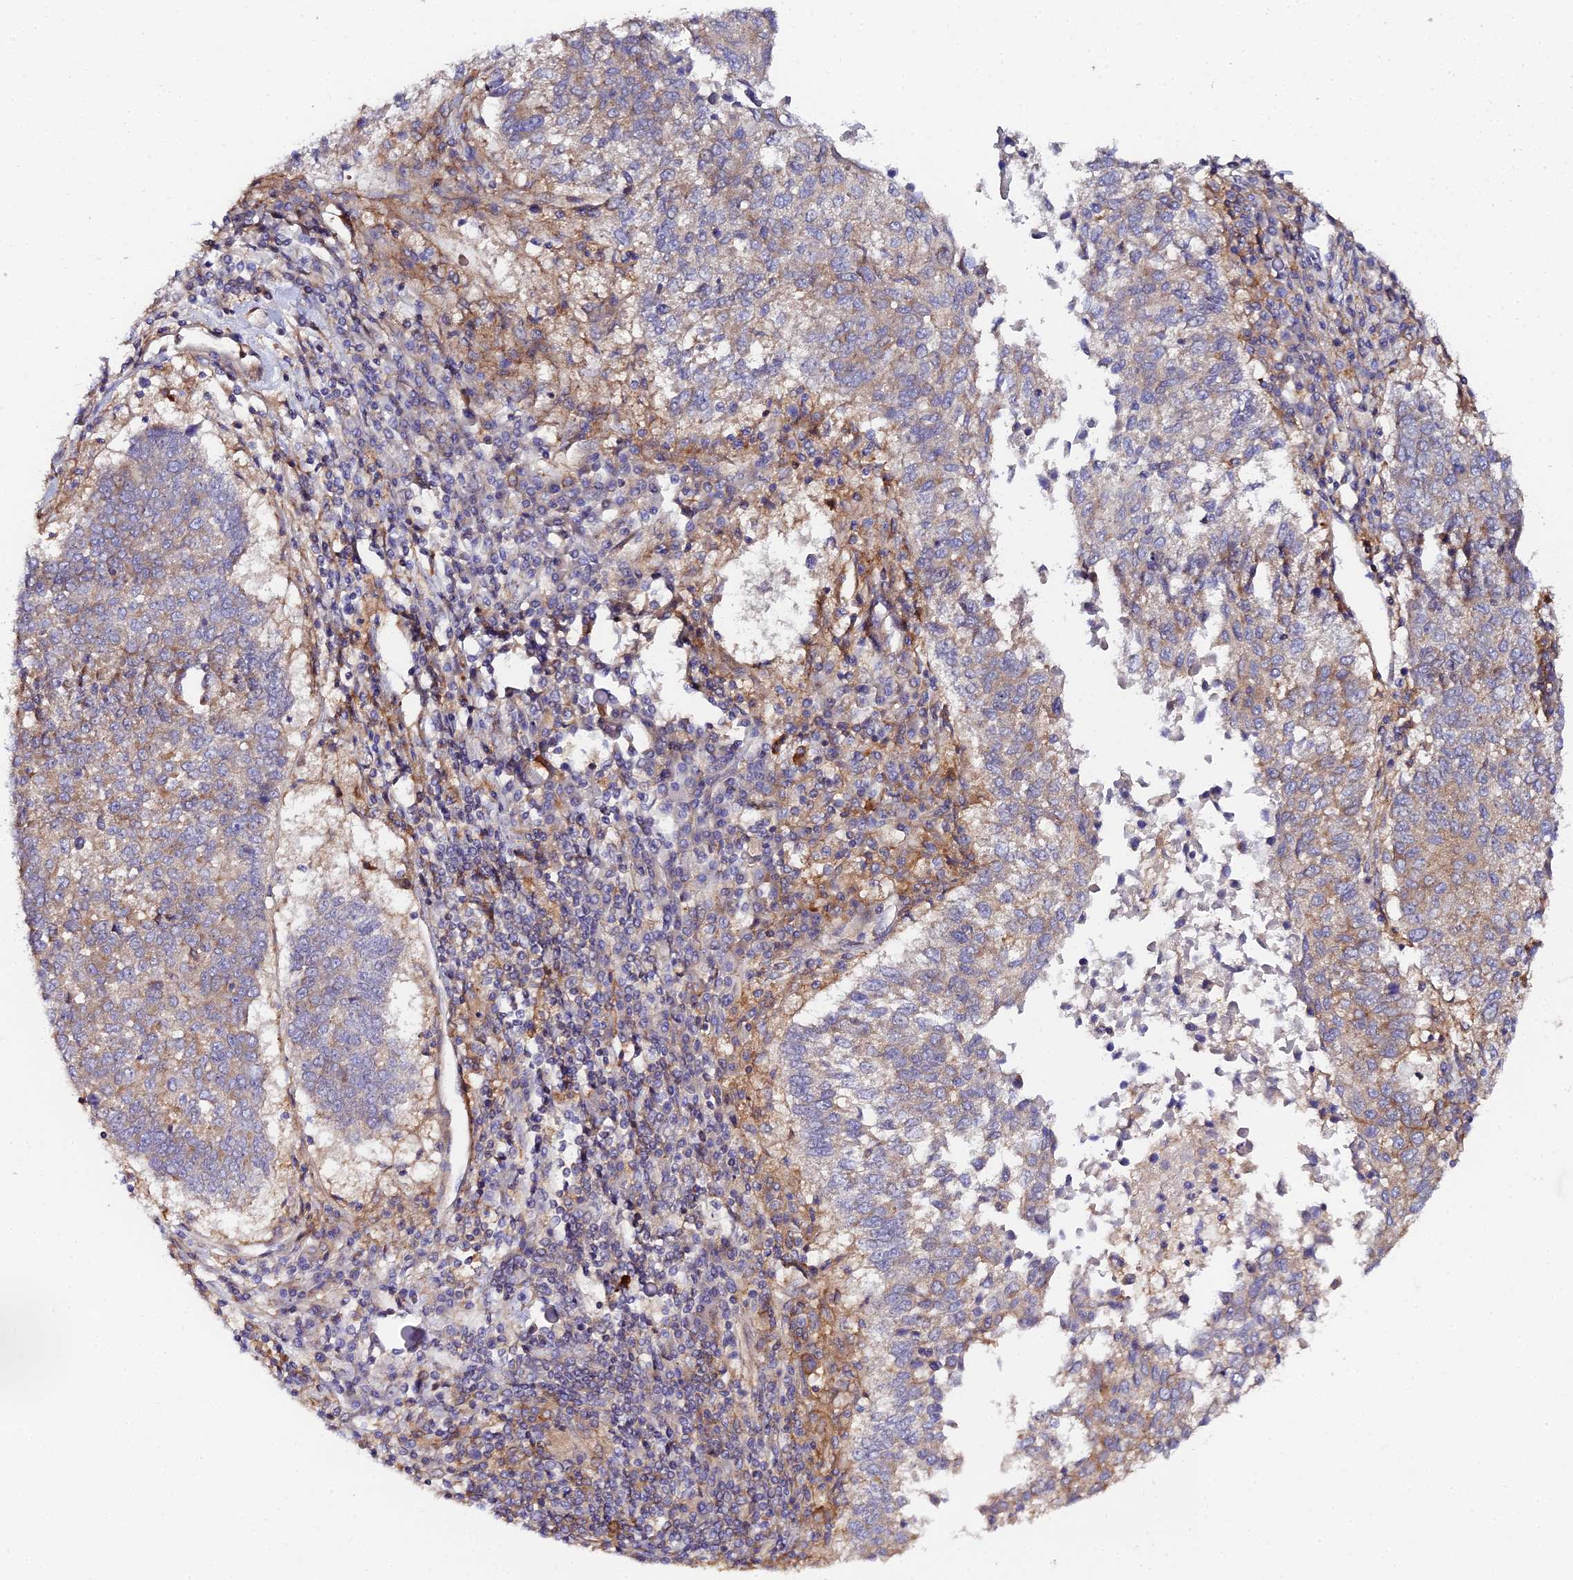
{"staining": {"intensity": "weak", "quantity": "25%-75%", "location": "cytoplasmic/membranous"}, "tissue": "lung cancer", "cell_type": "Tumor cells", "image_type": "cancer", "snomed": [{"axis": "morphology", "description": "Squamous cell carcinoma, NOS"}, {"axis": "topography", "description": "Lung"}], "caption": "Immunohistochemistry image of neoplastic tissue: lung squamous cell carcinoma stained using immunohistochemistry exhibits low levels of weak protein expression localized specifically in the cytoplasmic/membranous of tumor cells, appearing as a cytoplasmic/membranous brown color.", "gene": "GNG5B", "patient": {"sex": "male", "age": 73}}